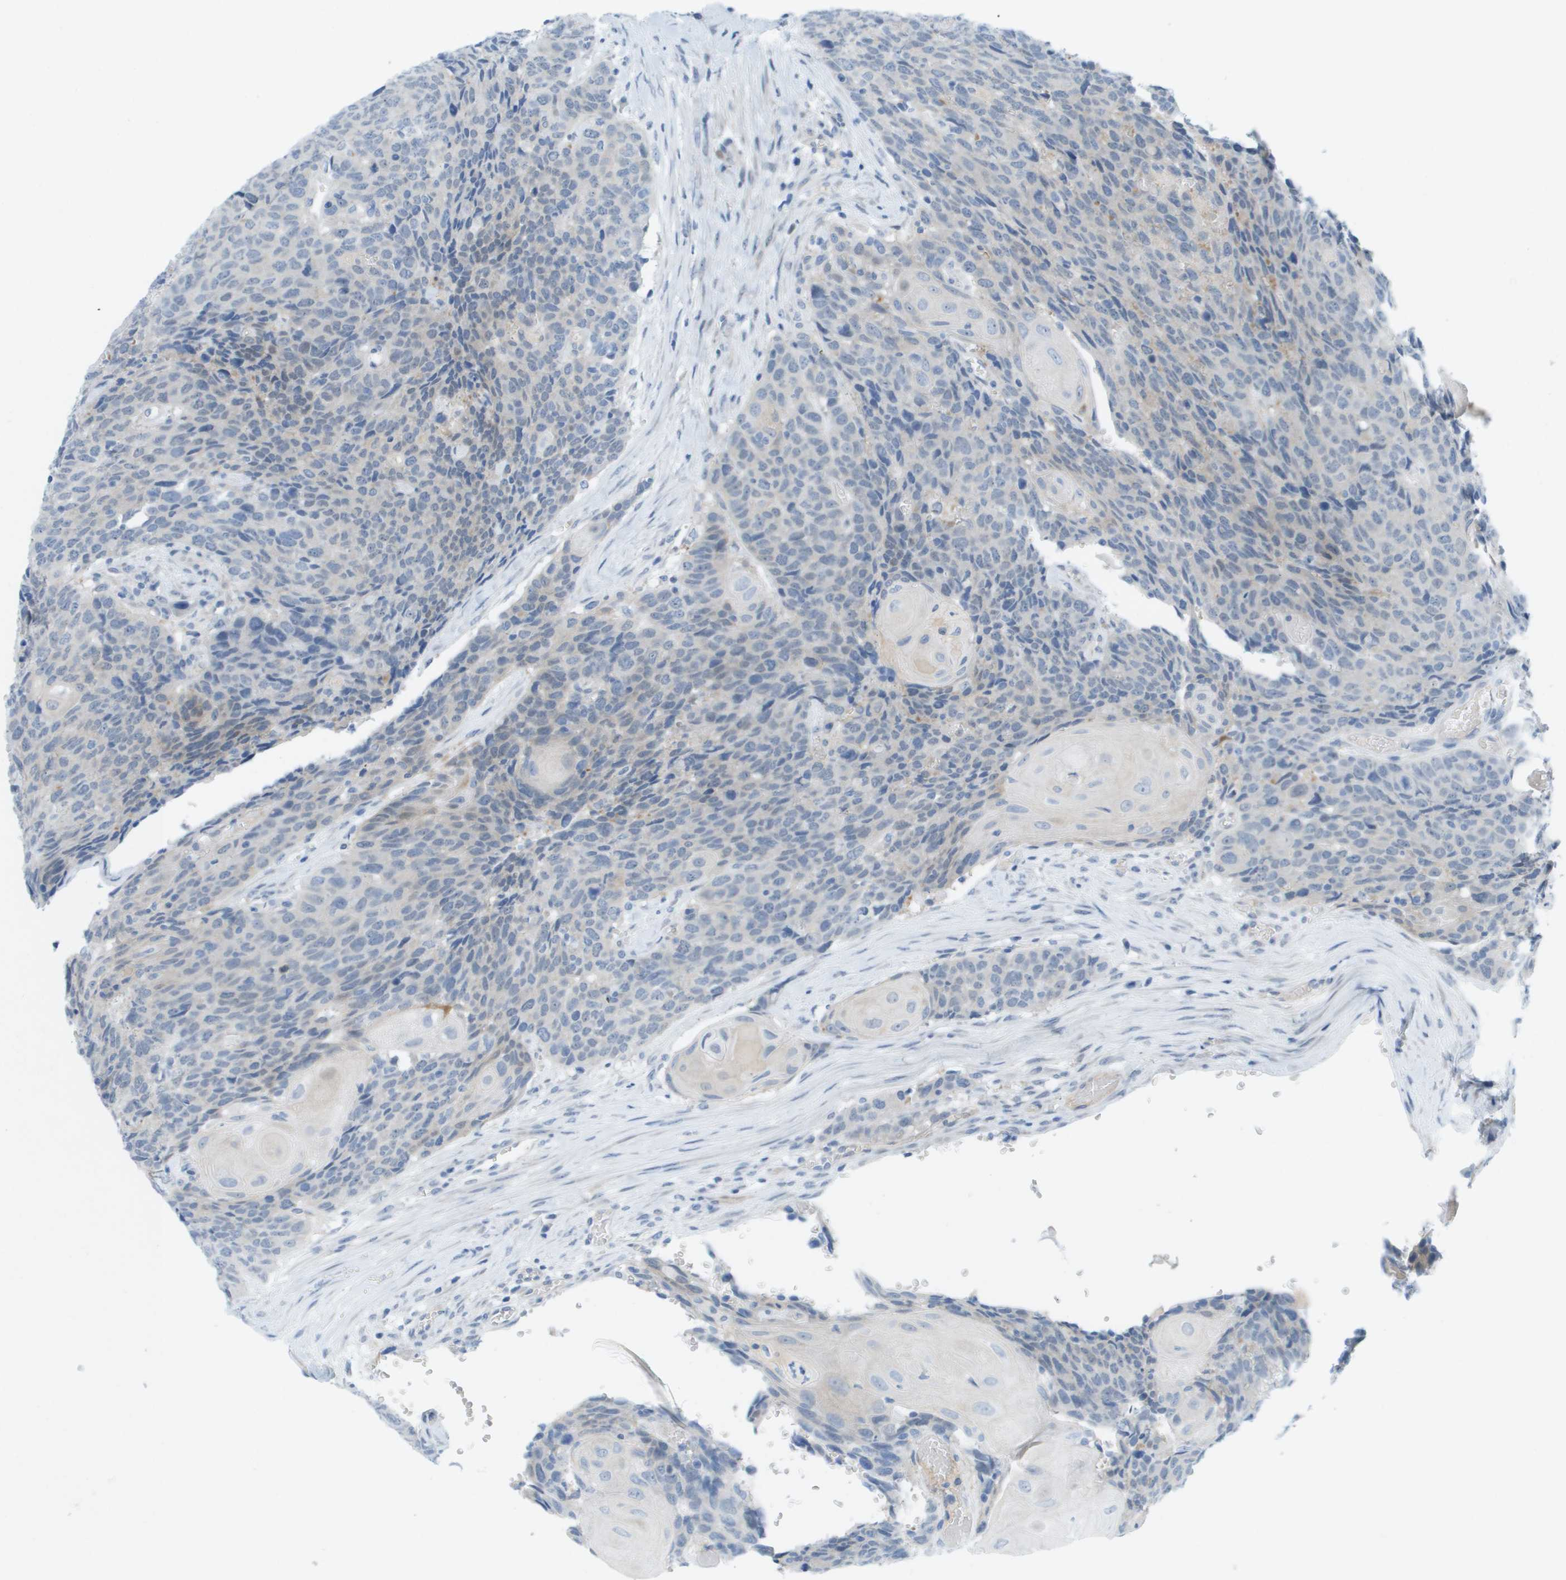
{"staining": {"intensity": "negative", "quantity": "none", "location": "none"}, "tissue": "head and neck cancer", "cell_type": "Tumor cells", "image_type": "cancer", "snomed": [{"axis": "morphology", "description": "Squamous cell carcinoma, NOS"}, {"axis": "topography", "description": "Head-Neck"}], "caption": "This is an immunohistochemistry image of head and neck squamous cell carcinoma. There is no staining in tumor cells.", "gene": "CUL9", "patient": {"sex": "male", "age": 66}}